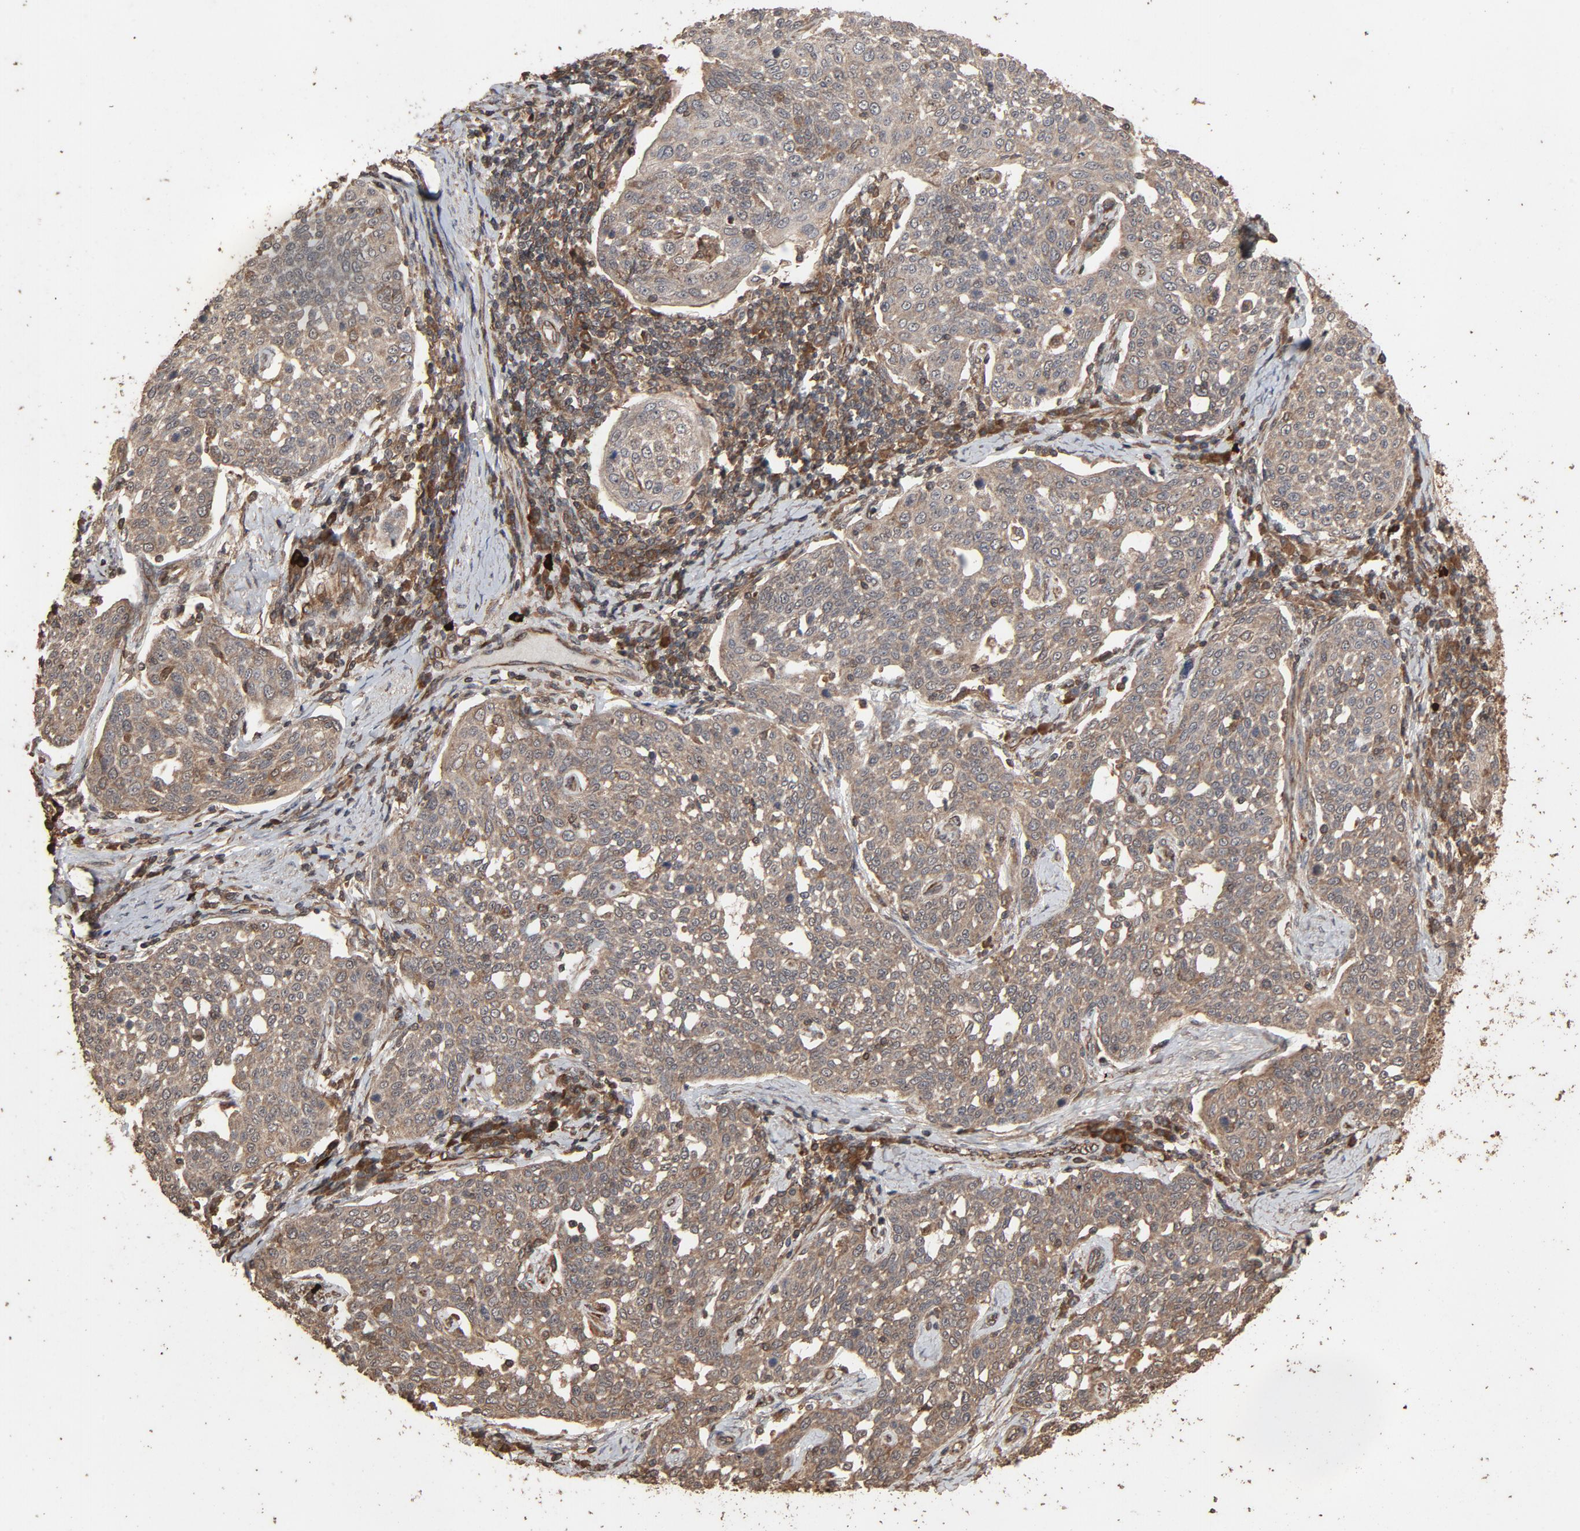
{"staining": {"intensity": "weak", "quantity": ">75%", "location": "cytoplasmic/membranous"}, "tissue": "cervical cancer", "cell_type": "Tumor cells", "image_type": "cancer", "snomed": [{"axis": "morphology", "description": "Squamous cell carcinoma, NOS"}, {"axis": "topography", "description": "Cervix"}], "caption": "IHC of cervical cancer exhibits low levels of weak cytoplasmic/membranous expression in about >75% of tumor cells.", "gene": "RPS6KA6", "patient": {"sex": "female", "age": 34}}